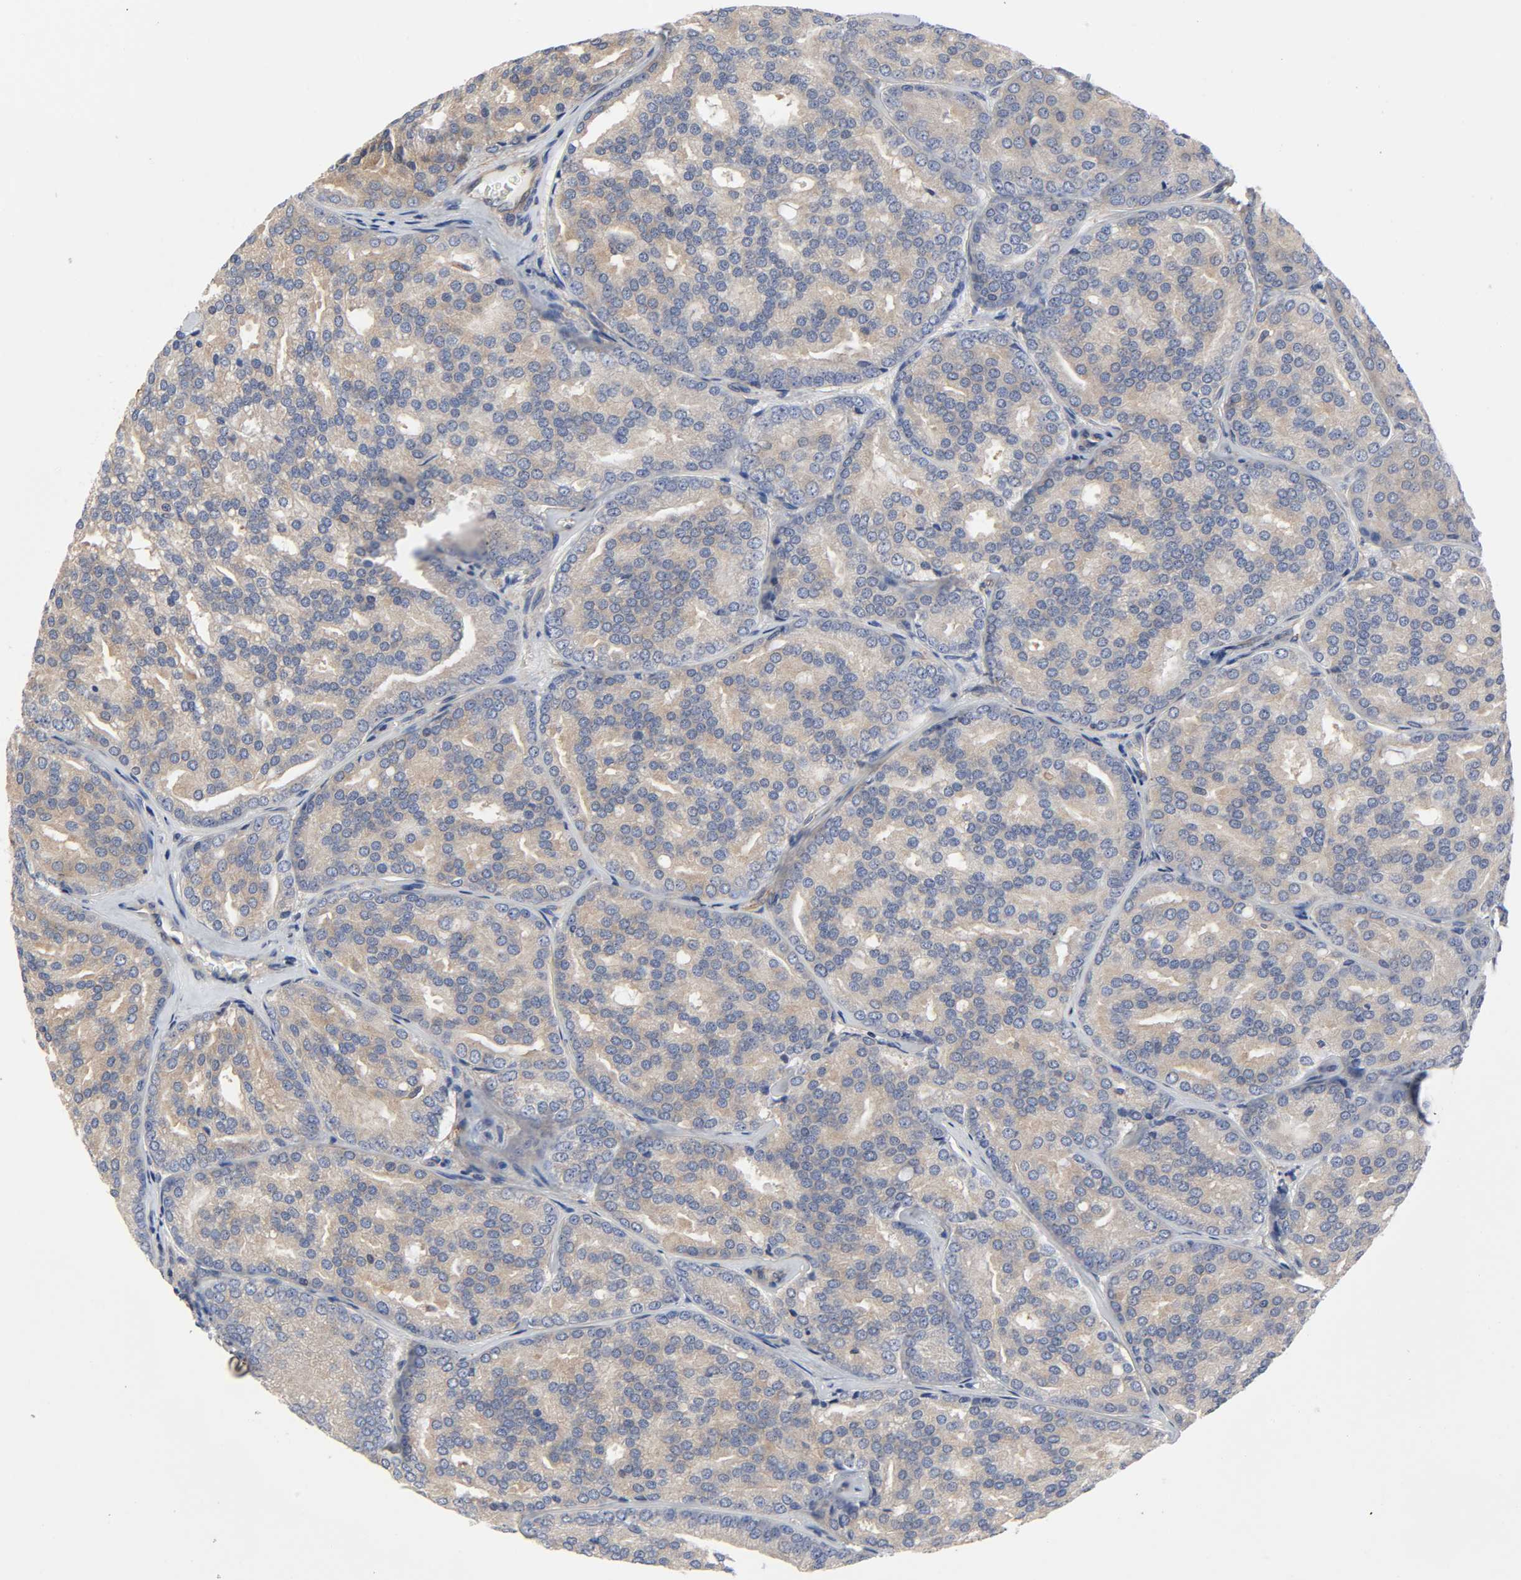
{"staining": {"intensity": "moderate", "quantity": ">75%", "location": "cytoplasmic/membranous"}, "tissue": "prostate cancer", "cell_type": "Tumor cells", "image_type": "cancer", "snomed": [{"axis": "morphology", "description": "Adenocarcinoma, High grade"}, {"axis": "topography", "description": "Prostate"}], "caption": "Prostate cancer (adenocarcinoma (high-grade)) stained for a protein reveals moderate cytoplasmic/membranous positivity in tumor cells.", "gene": "DYNLT3", "patient": {"sex": "male", "age": 64}}